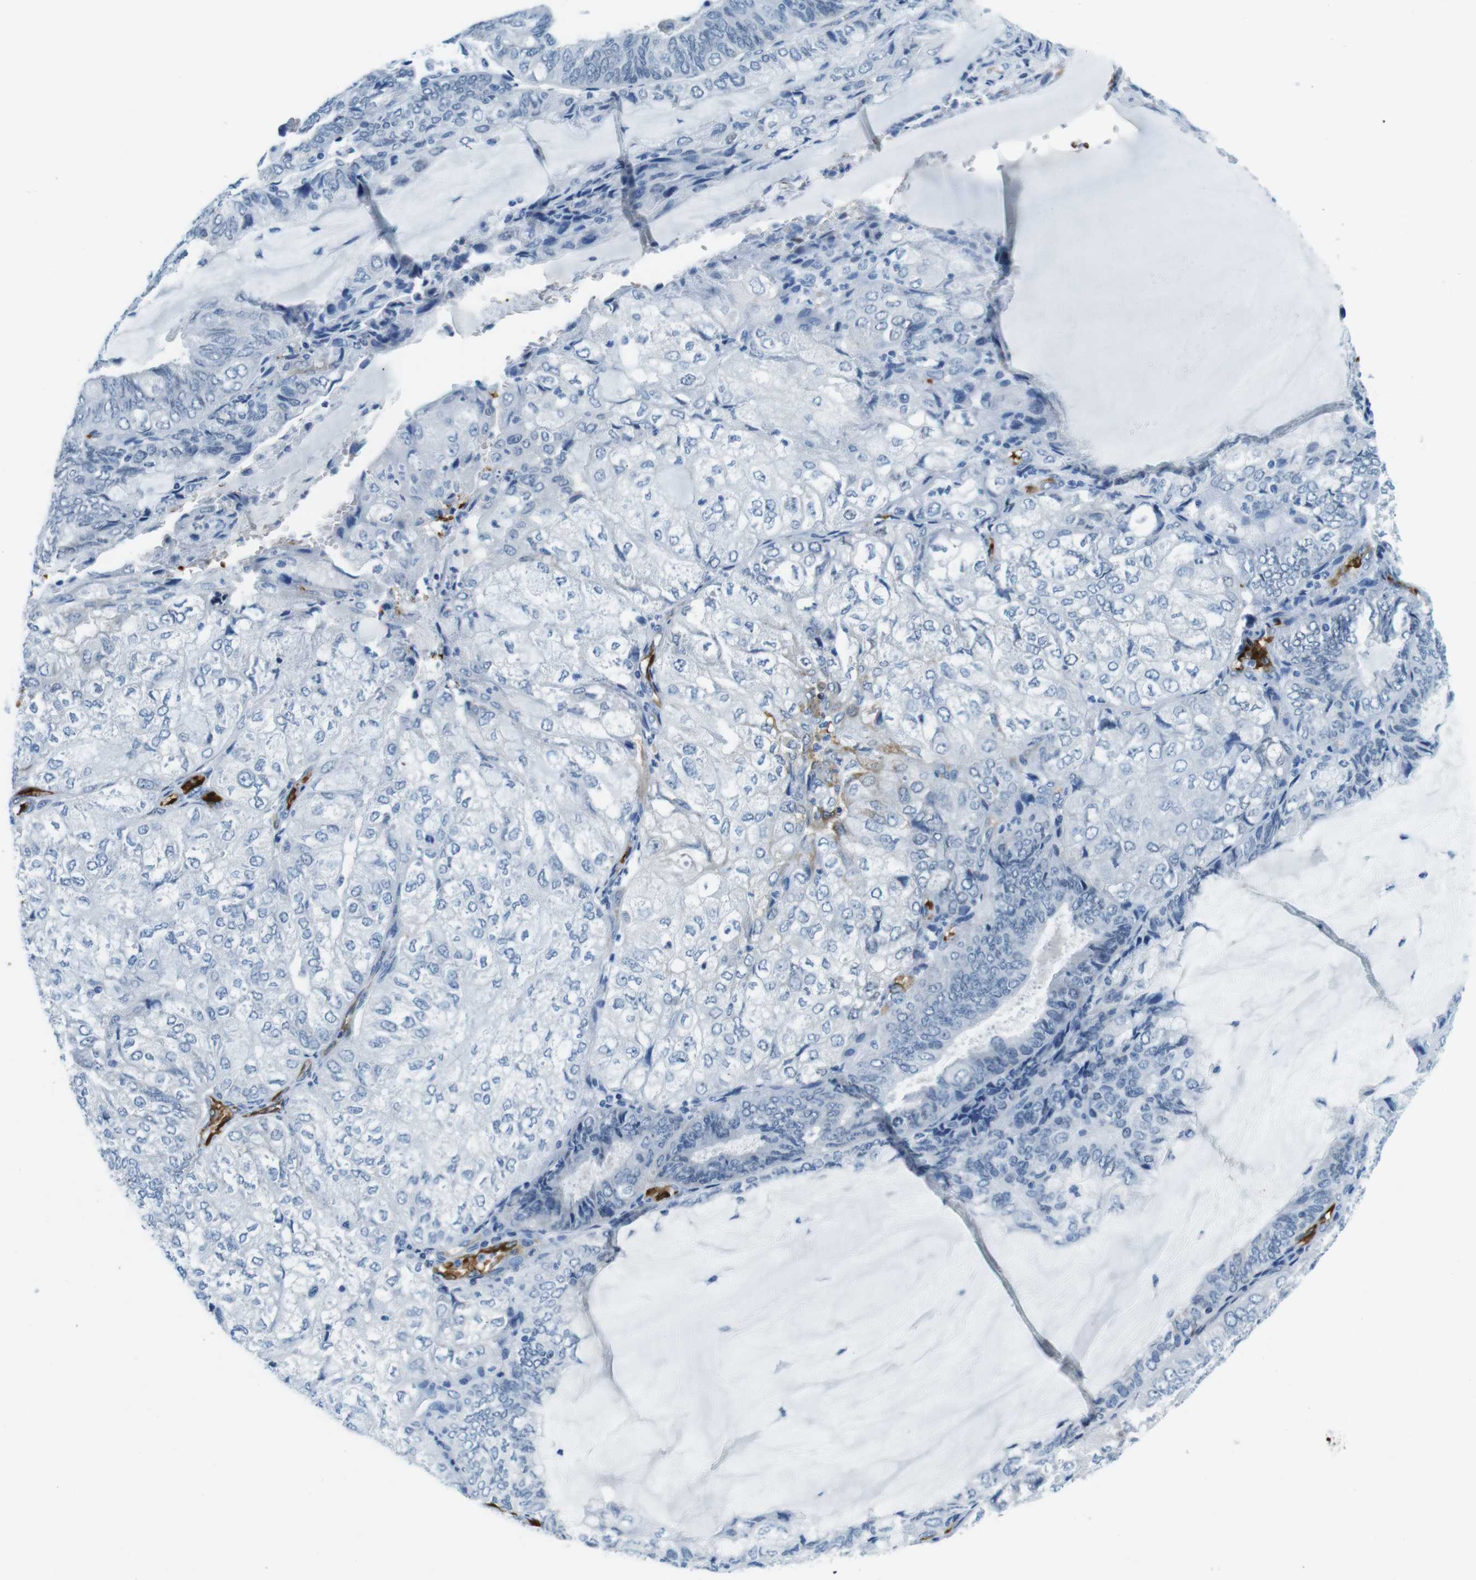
{"staining": {"intensity": "negative", "quantity": "none", "location": "none"}, "tissue": "endometrial cancer", "cell_type": "Tumor cells", "image_type": "cancer", "snomed": [{"axis": "morphology", "description": "Adenocarcinoma, NOS"}, {"axis": "topography", "description": "Endometrium"}], "caption": "Tumor cells are negative for brown protein staining in adenocarcinoma (endometrial). (Stains: DAB immunohistochemistry (IHC) with hematoxylin counter stain, Microscopy: brightfield microscopy at high magnification).", "gene": "TFAP2C", "patient": {"sex": "female", "age": 81}}